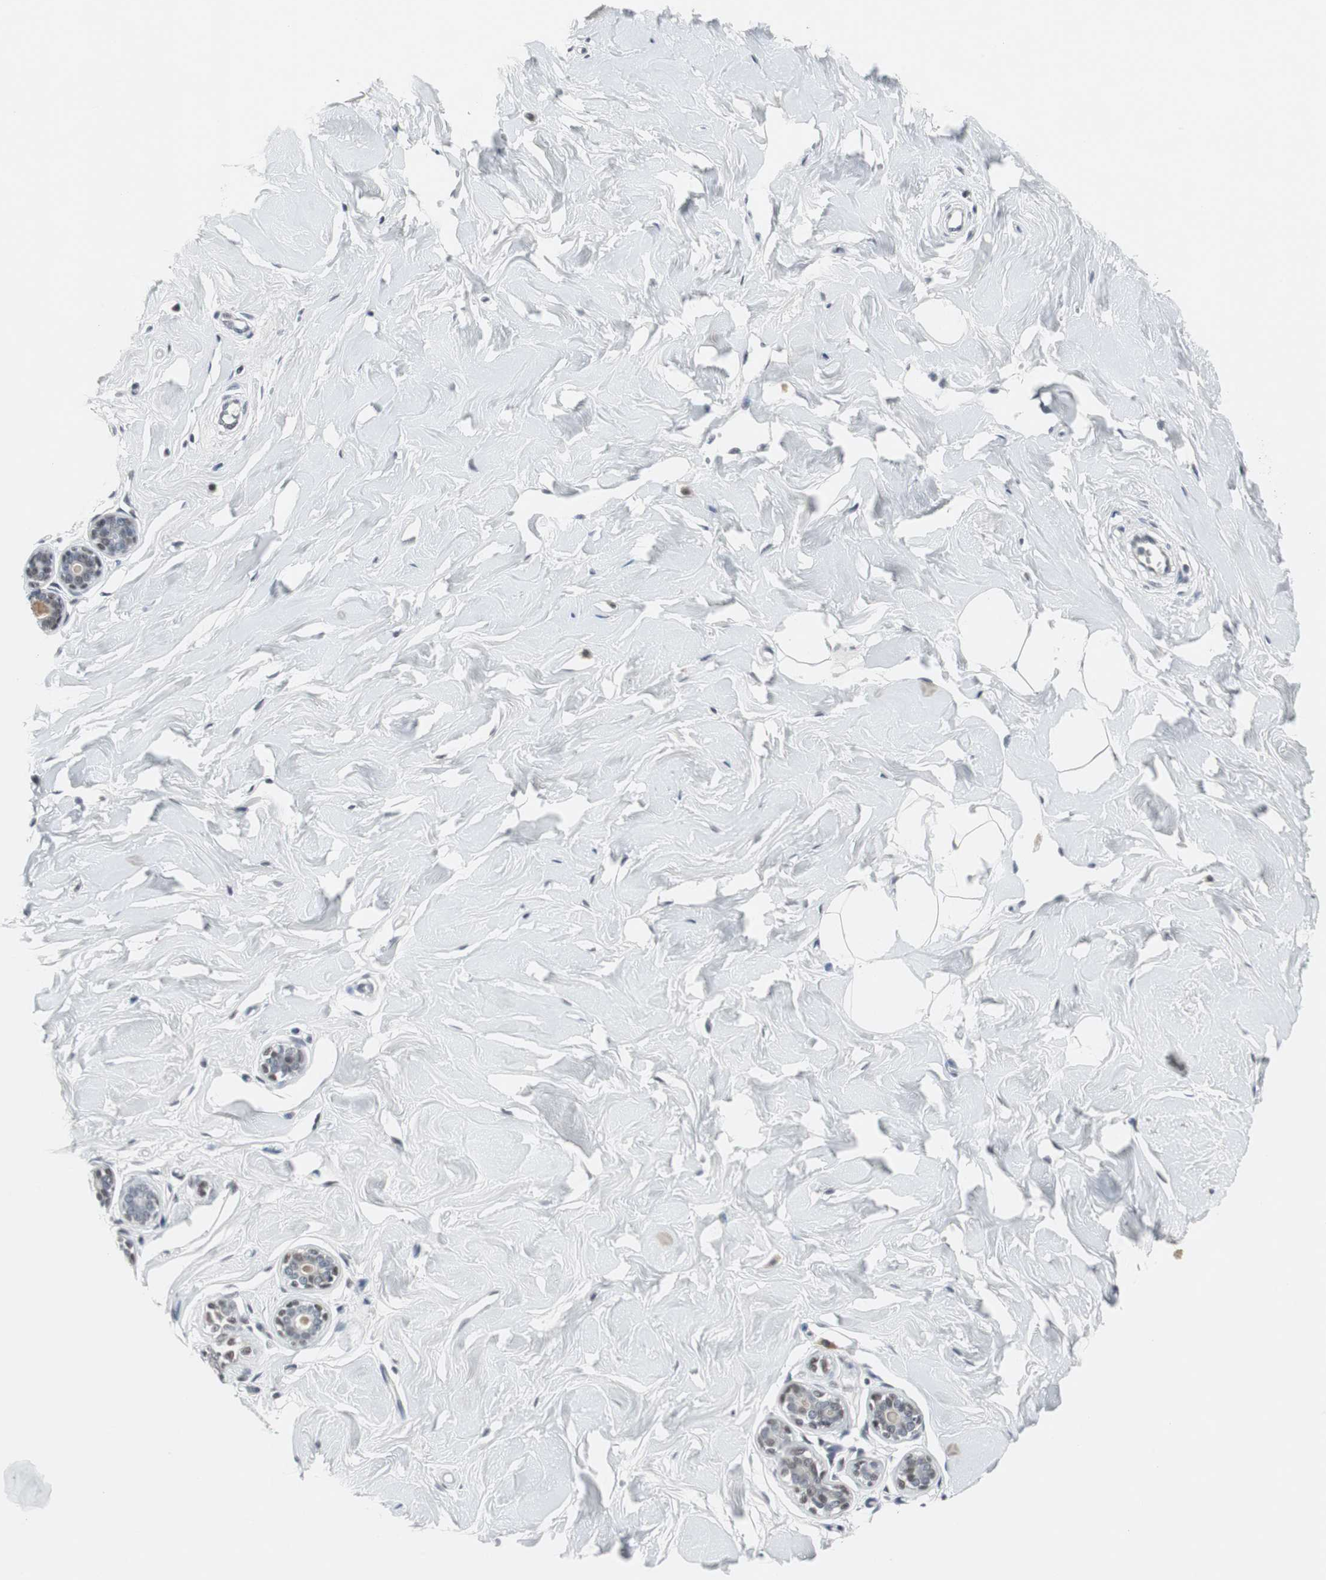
{"staining": {"intensity": "negative", "quantity": "none", "location": "none"}, "tissue": "breast", "cell_type": "Adipocytes", "image_type": "normal", "snomed": [{"axis": "morphology", "description": "Normal tissue, NOS"}, {"axis": "topography", "description": "Breast"}], "caption": "The image demonstrates no significant positivity in adipocytes of breast.", "gene": "ELK1", "patient": {"sex": "female", "age": 23}}